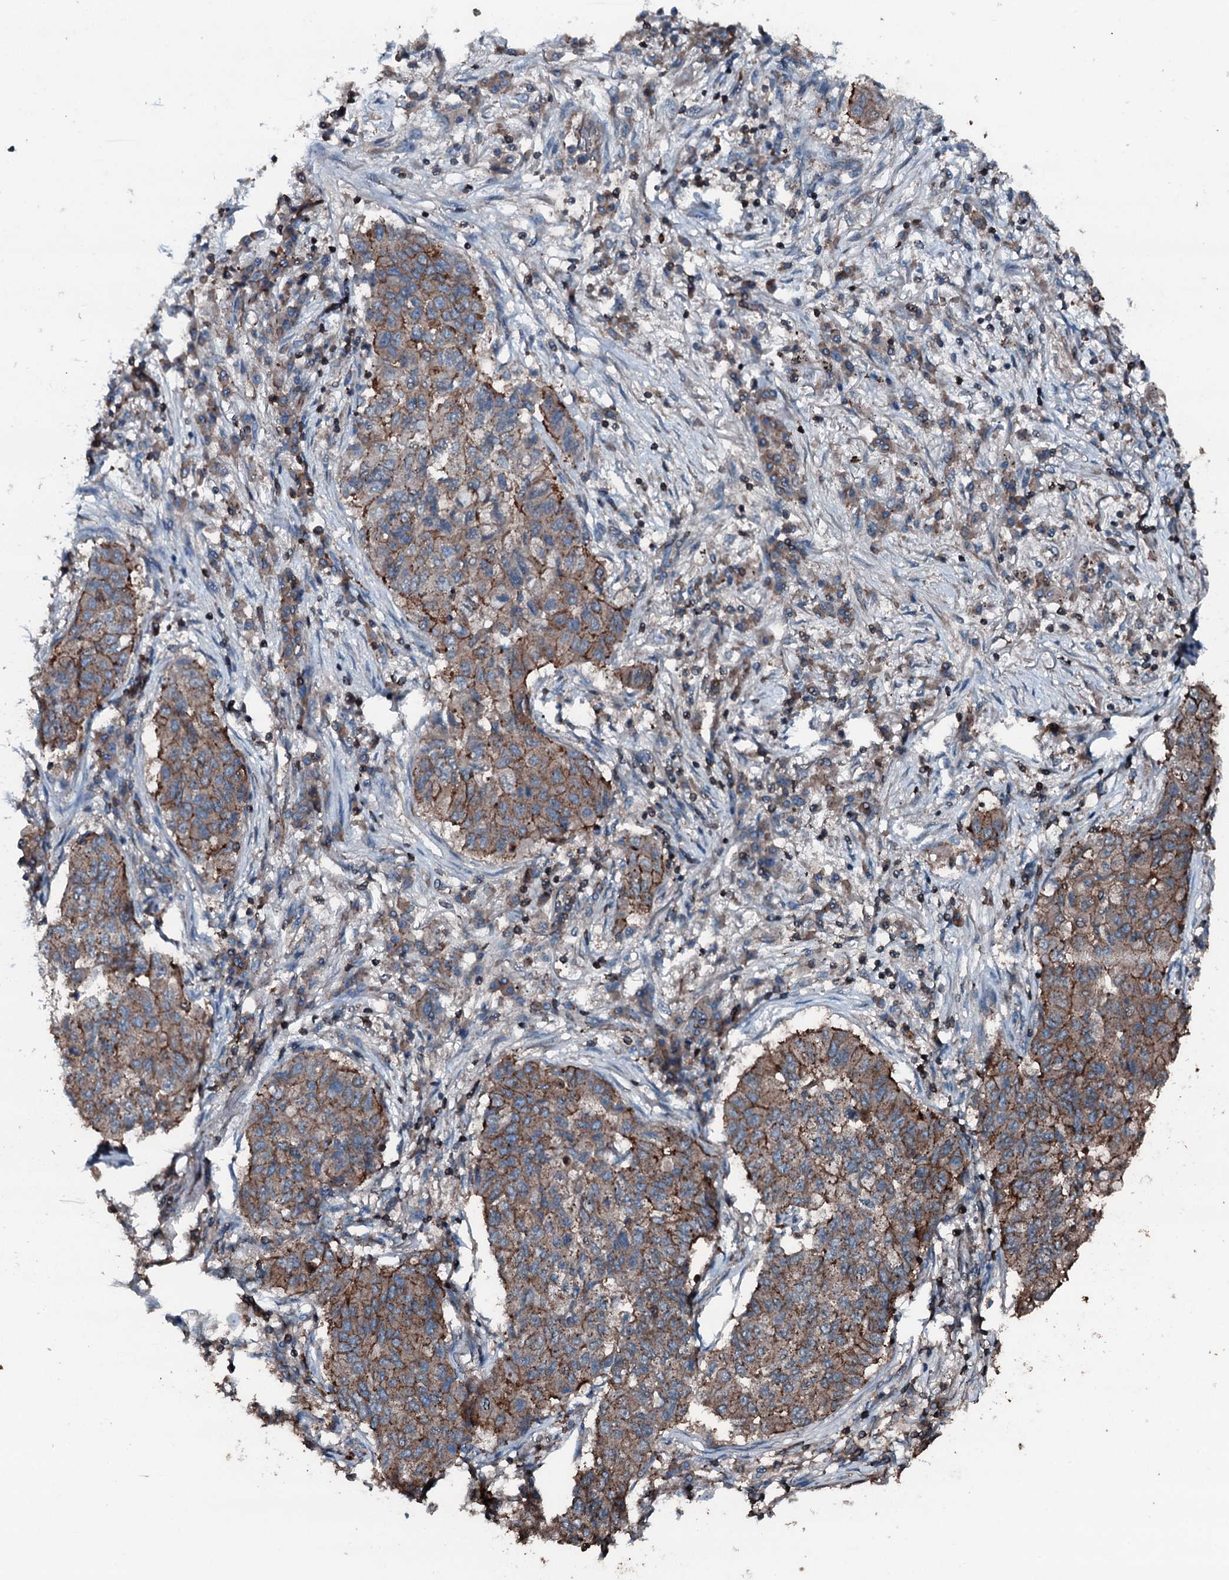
{"staining": {"intensity": "moderate", "quantity": ">75%", "location": "cytoplasmic/membranous"}, "tissue": "lung cancer", "cell_type": "Tumor cells", "image_type": "cancer", "snomed": [{"axis": "morphology", "description": "Squamous cell carcinoma, NOS"}, {"axis": "topography", "description": "Lung"}], "caption": "About >75% of tumor cells in human lung squamous cell carcinoma exhibit moderate cytoplasmic/membranous protein positivity as visualized by brown immunohistochemical staining.", "gene": "SLC25A38", "patient": {"sex": "male", "age": 74}}